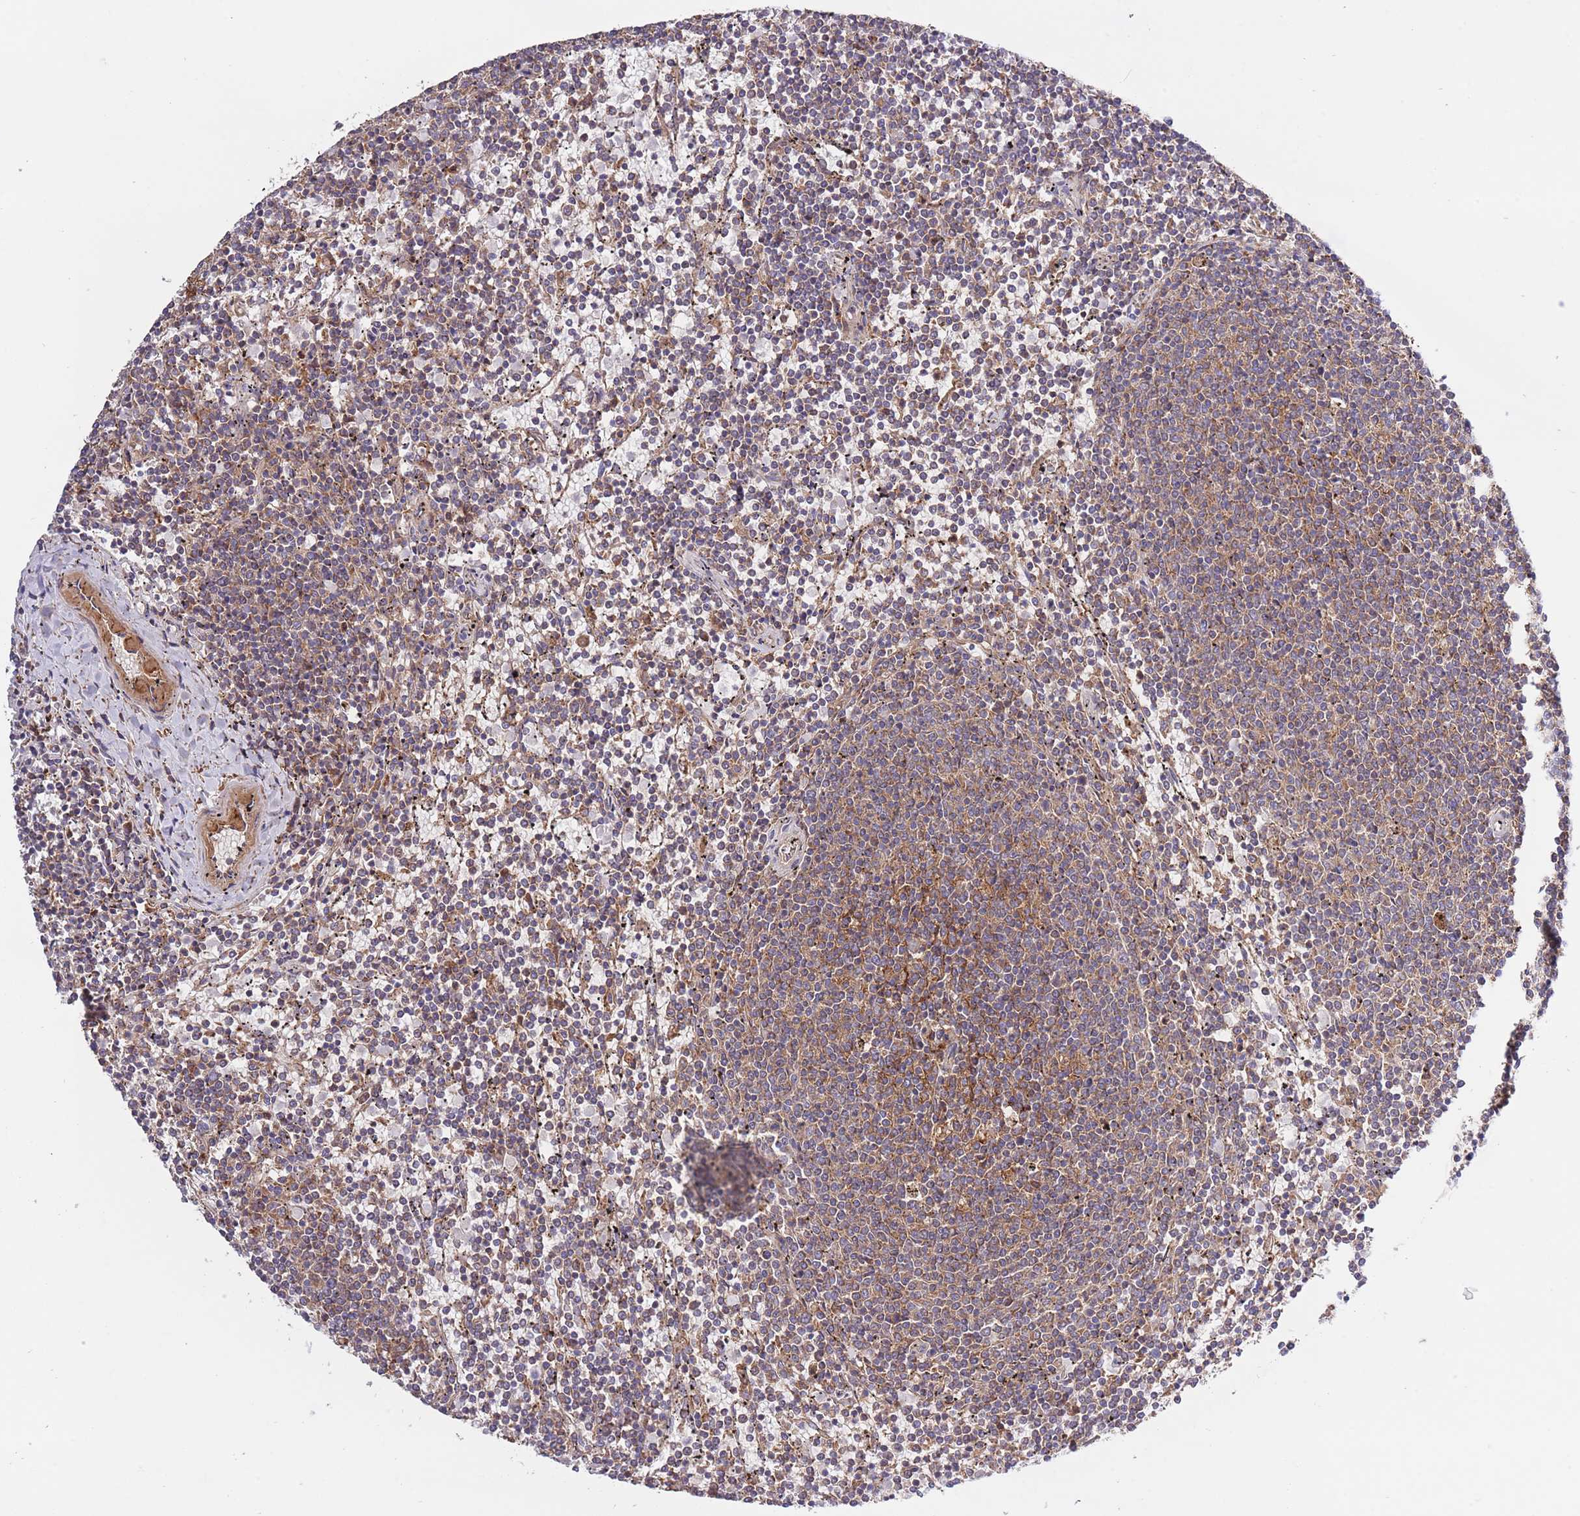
{"staining": {"intensity": "weak", "quantity": "25%-75%", "location": "cytoplasmic/membranous"}, "tissue": "lymphoma", "cell_type": "Tumor cells", "image_type": "cancer", "snomed": [{"axis": "morphology", "description": "Malignant lymphoma, non-Hodgkin's type, Low grade"}, {"axis": "topography", "description": "Spleen"}], "caption": "High-power microscopy captured an IHC micrograph of low-grade malignant lymphoma, non-Hodgkin's type, revealing weak cytoplasmic/membranous staining in about 25%-75% of tumor cells.", "gene": "ATP13A2", "patient": {"sex": "female", "age": 50}}